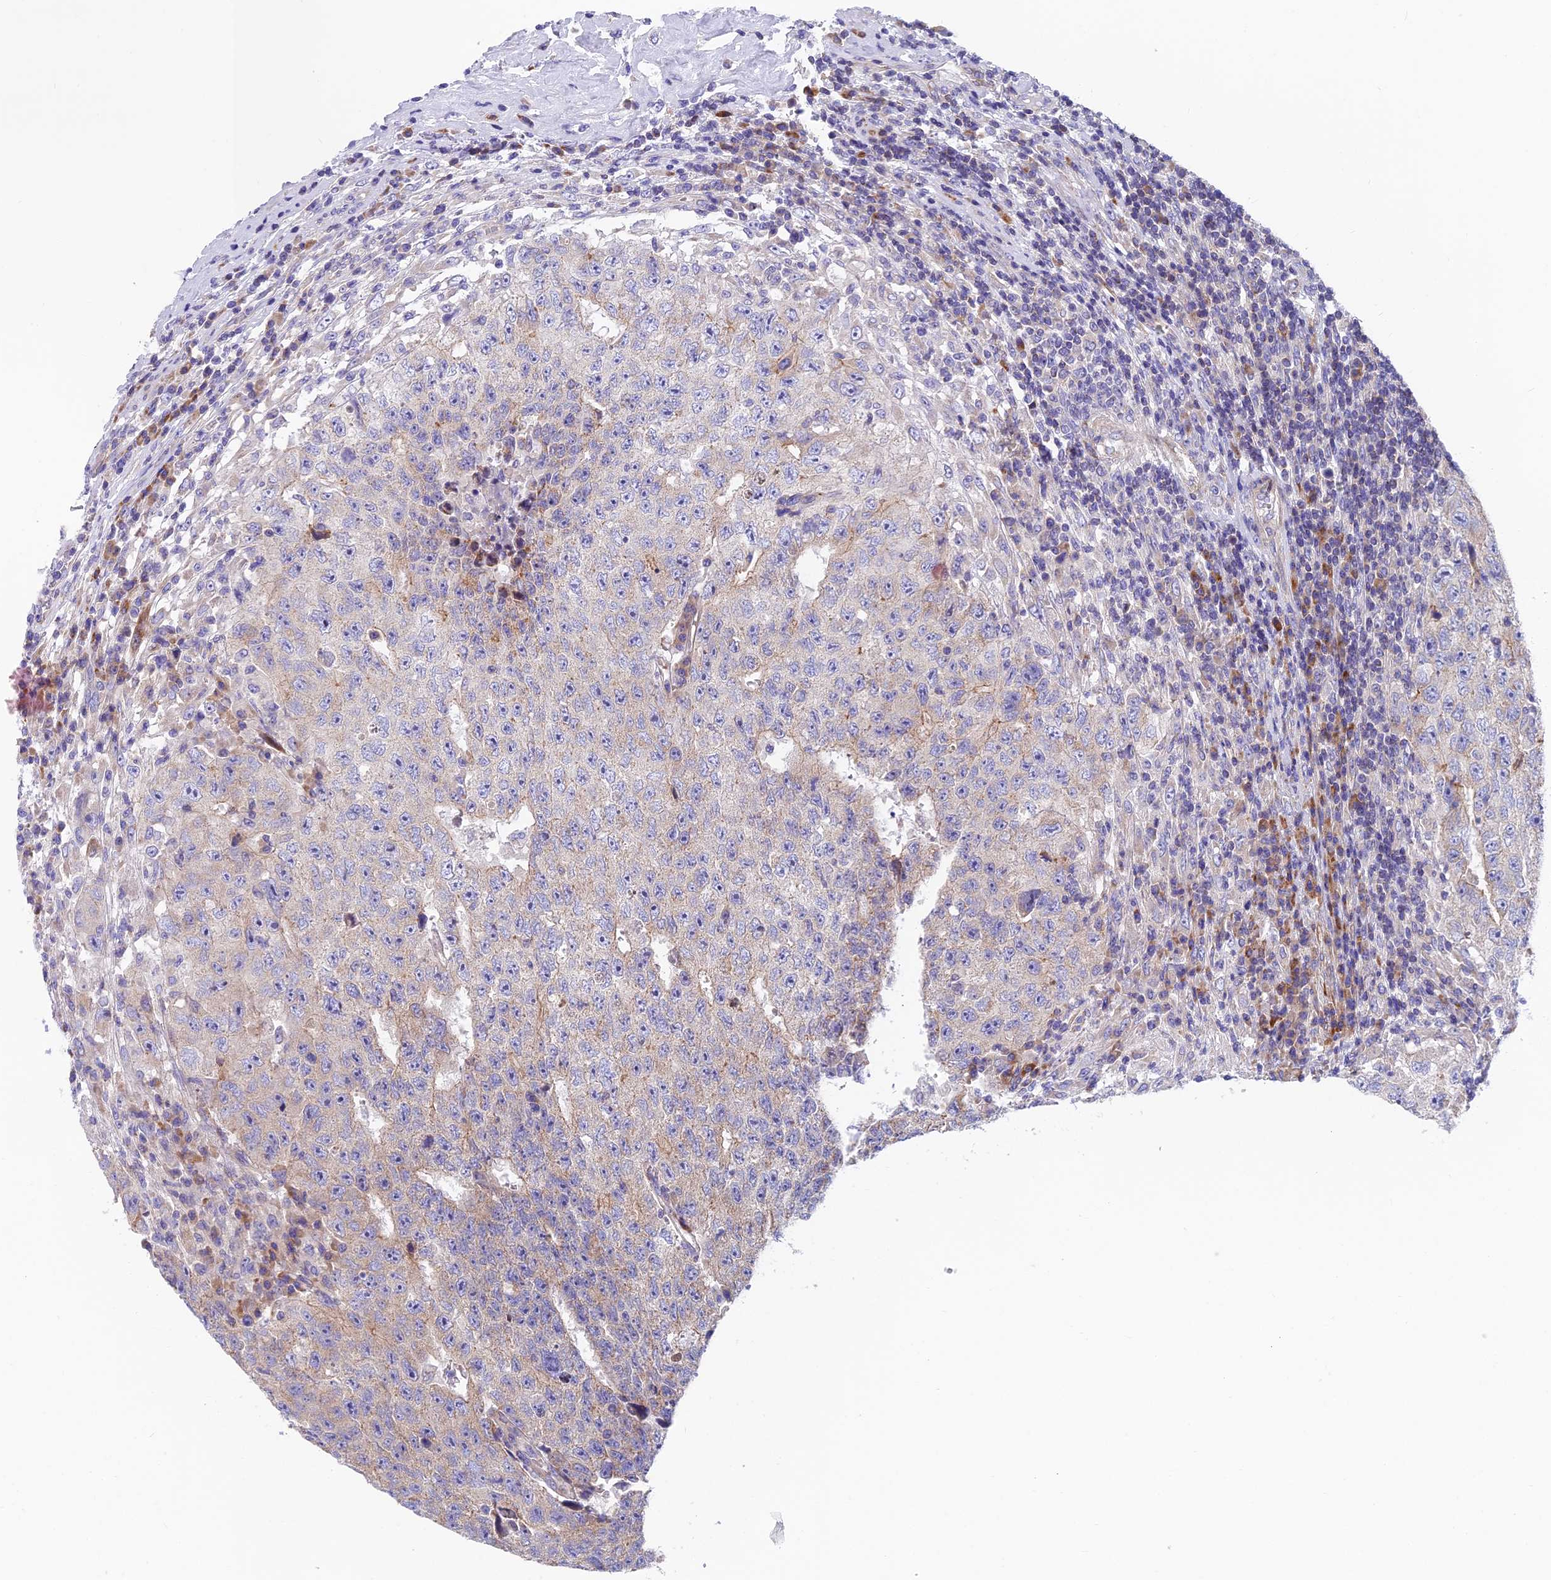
{"staining": {"intensity": "moderate", "quantity": "<25%", "location": "cytoplasmic/membranous"}, "tissue": "testis cancer", "cell_type": "Tumor cells", "image_type": "cancer", "snomed": [{"axis": "morphology", "description": "Necrosis, NOS"}, {"axis": "morphology", "description": "Carcinoma, Embryonal, NOS"}, {"axis": "topography", "description": "Testis"}], "caption": "The photomicrograph displays staining of testis cancer (embryonal carcinoma), revealing moderate cytoplasmic/membranous protein expression (brown color) within tumor cells. Using DAB (brown) and hematoxylin (blue) stains, captured at high magnification using brightfield microscopy.", "gene": "MVB12A", "patient": {"sex": "male", "age": 19}}